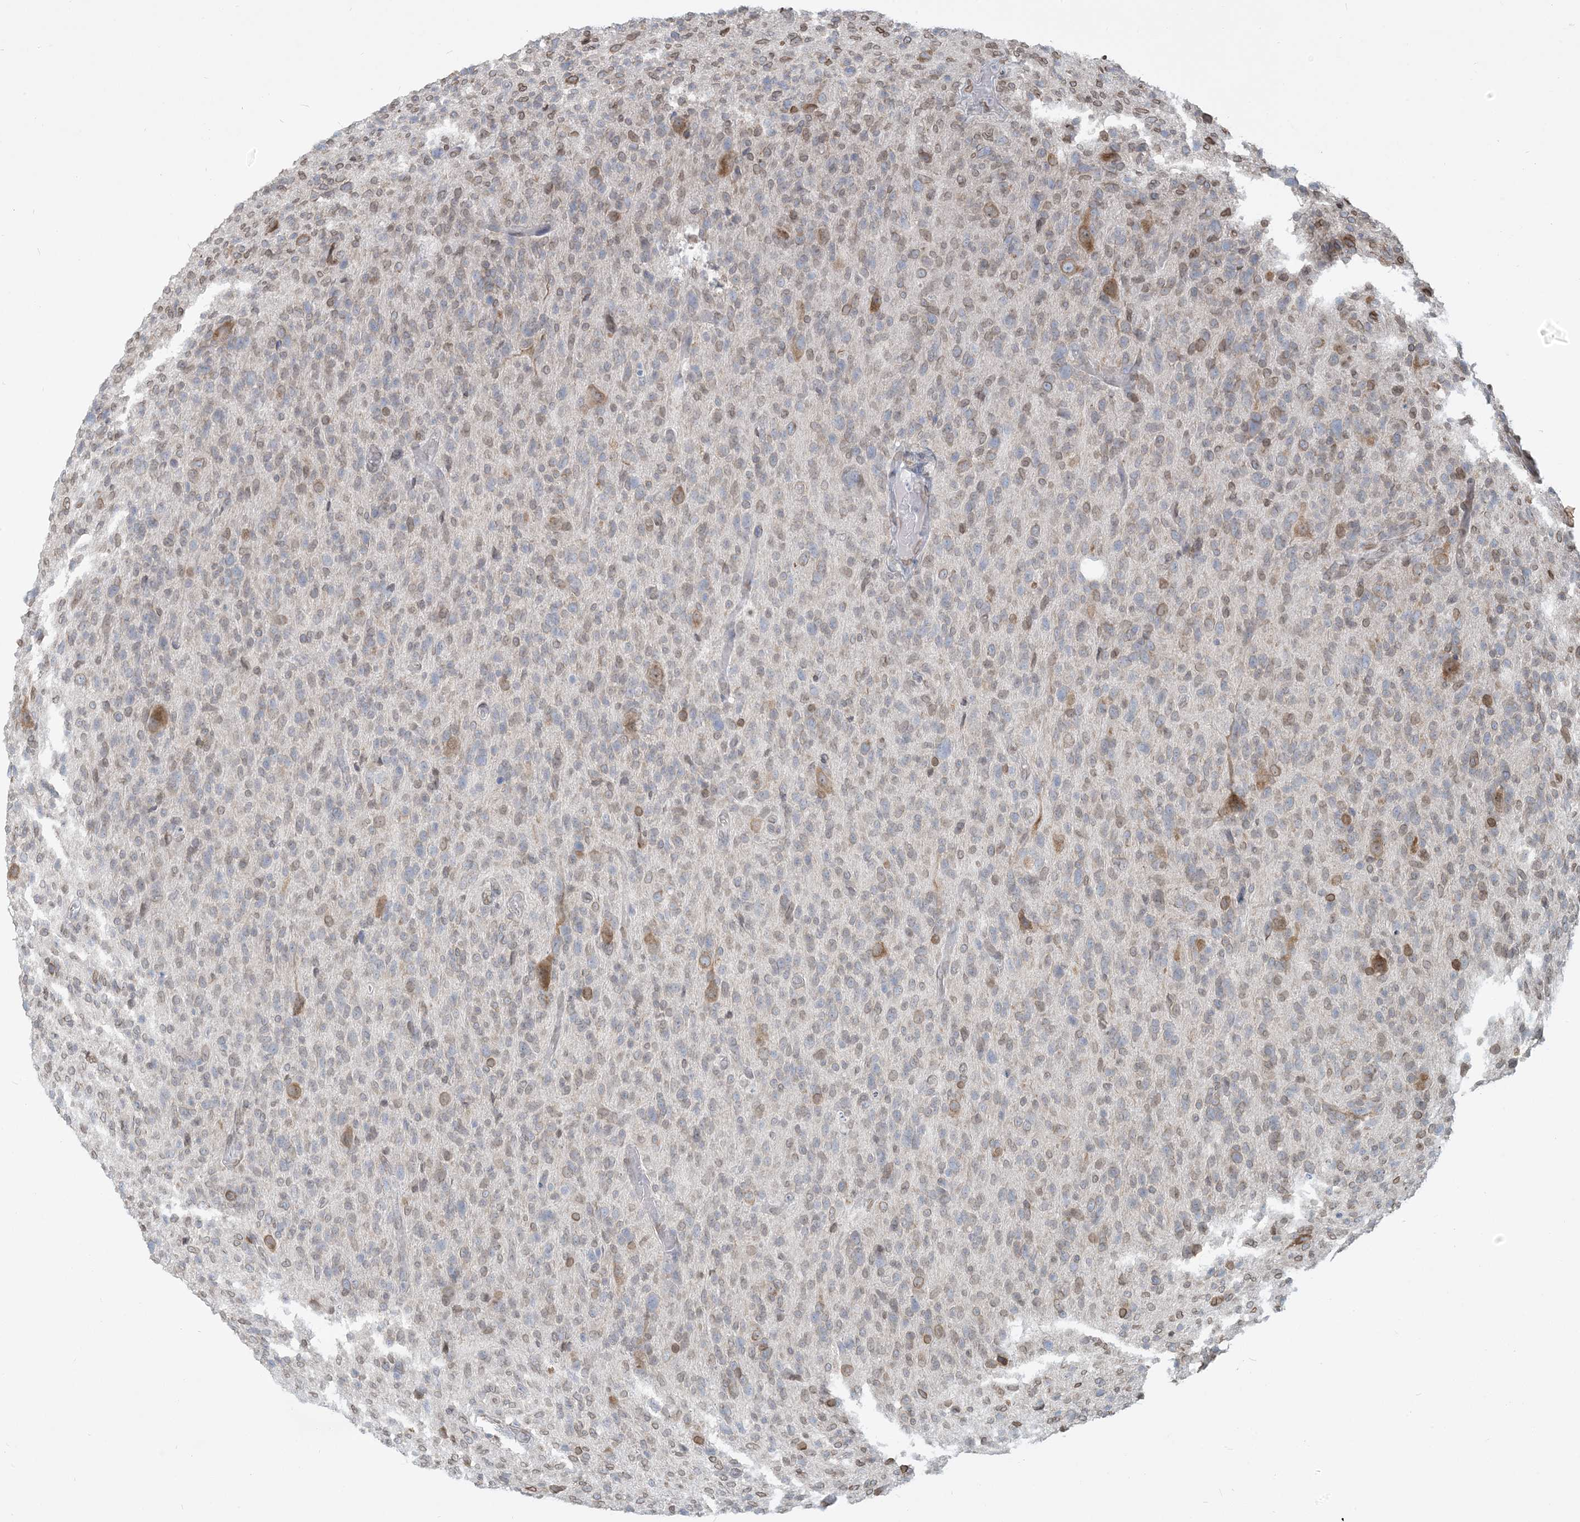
{"staining": {"intensity": "weak", "quantity": "<25%", "location": "cytoplasmic/membranous,nuclear"}, "tissue": "glioma", "cell_type": "Tumor cells", "image_type": "cancer", "snomed": [{"axis": "morphology", "description": "Glioma, malignant, High grade"}, {"axis": "topography", "description": "Brain"}], "caption": "Immunohistochemistry histopathology image of human glioma stained for a protein (brown), which exhibits no expression in tumor cells.", "gene": "WWP1", "patient": {"sex": "female", "age": 57}}